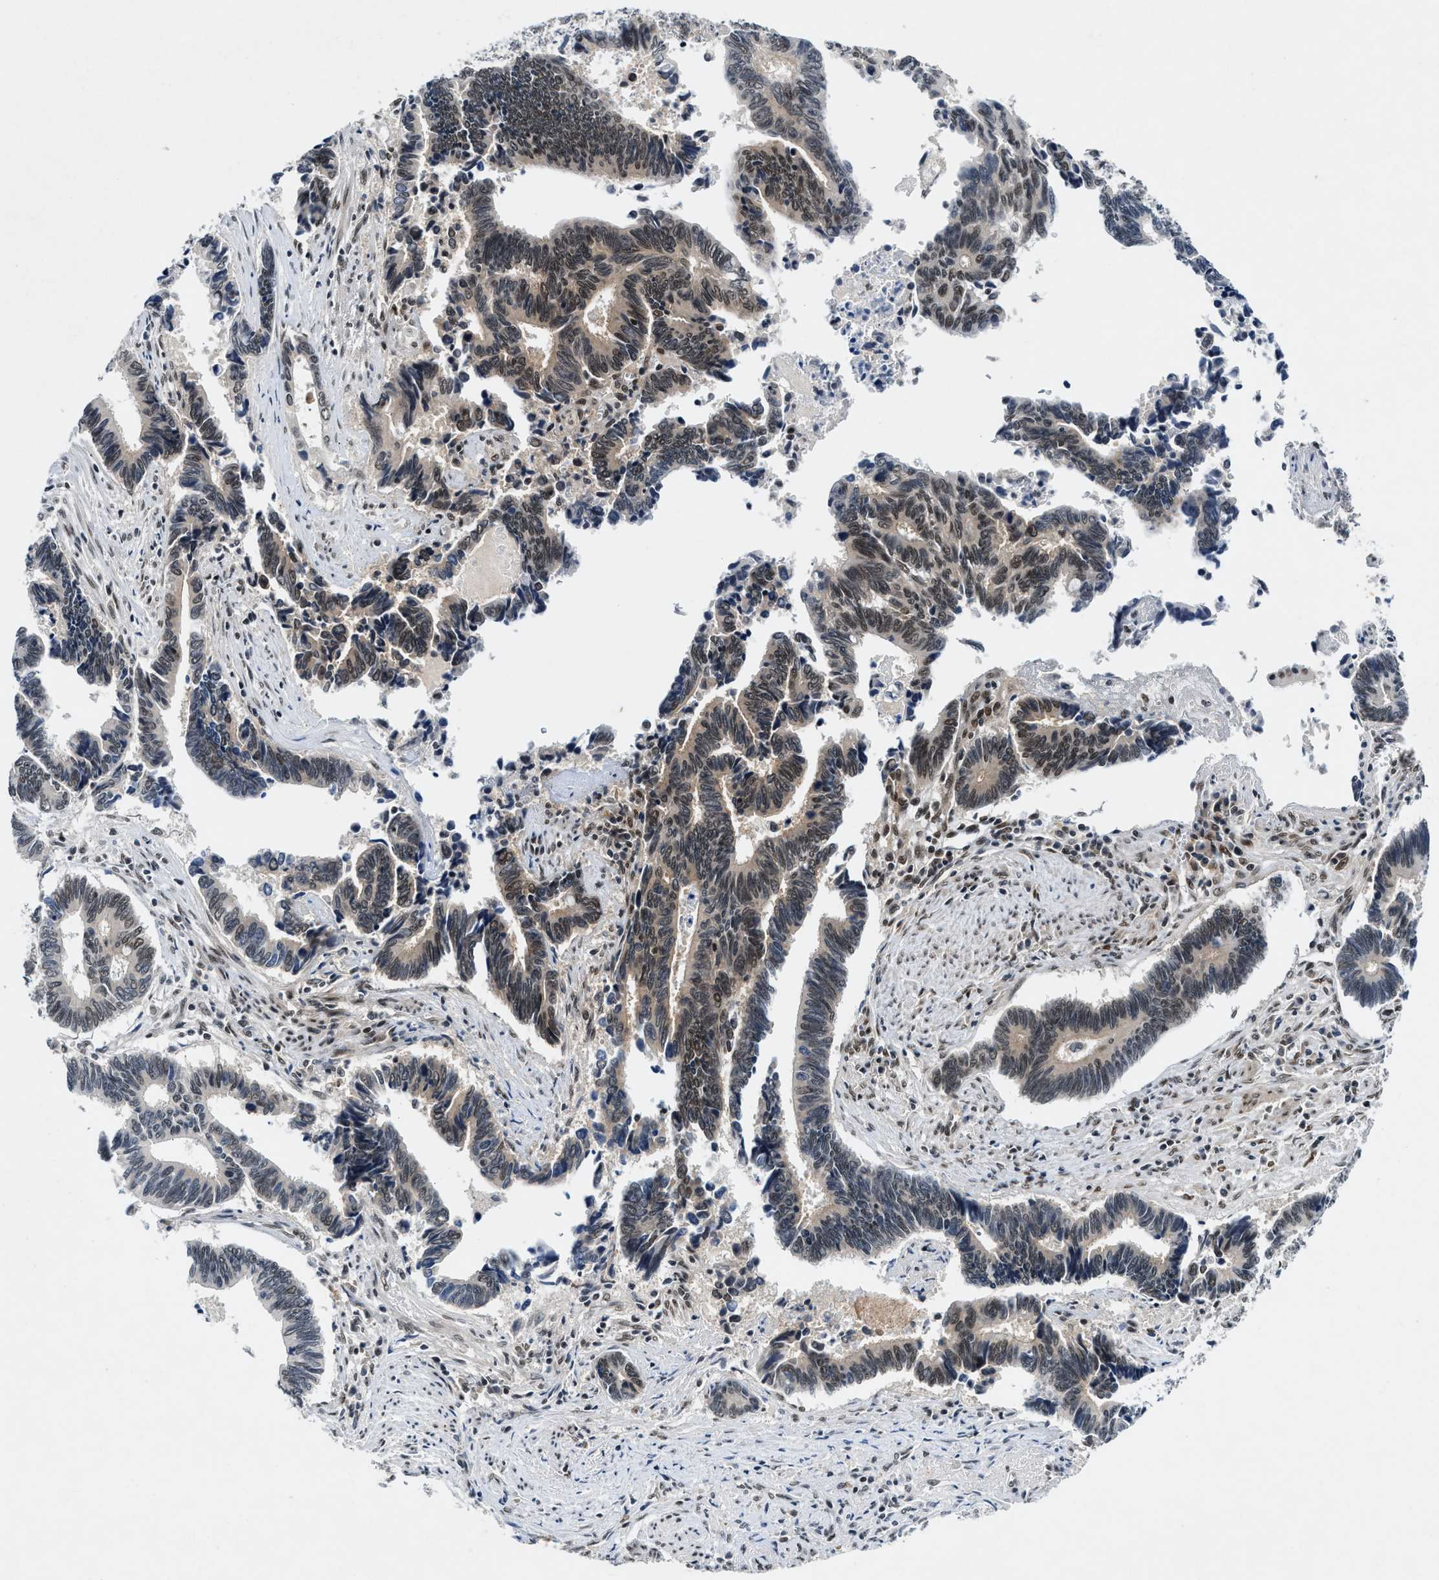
{"staining": {"intensity": "moderate", "quantity": "25%-75%", "location": "cytoplasmic/membranous,nuclear"}, "tissue": "pancreatic cancer", "cell_type": "Tumor cells", "image_type": "cancer", "snomed": [{"axis": "morphology", "description": "Adenocarcinoma, NOS"}, {"axis": "topography", "description": "Pancreas"}], "caption": "An immunohistochemistry micrograph of tumor tissue is shown. Protein staining in brown labels moderate cytoplasmic/membranous and nuclear positivity in pancreatic cancer (adenocarcinoma) within tumor cells. (Stains: DAB in brown, nuclei in blue, Microscopy: brightfield microscopy at high magnification).", "gene": "NCOA1", "patient": {"sex": "female", "age": 70}}